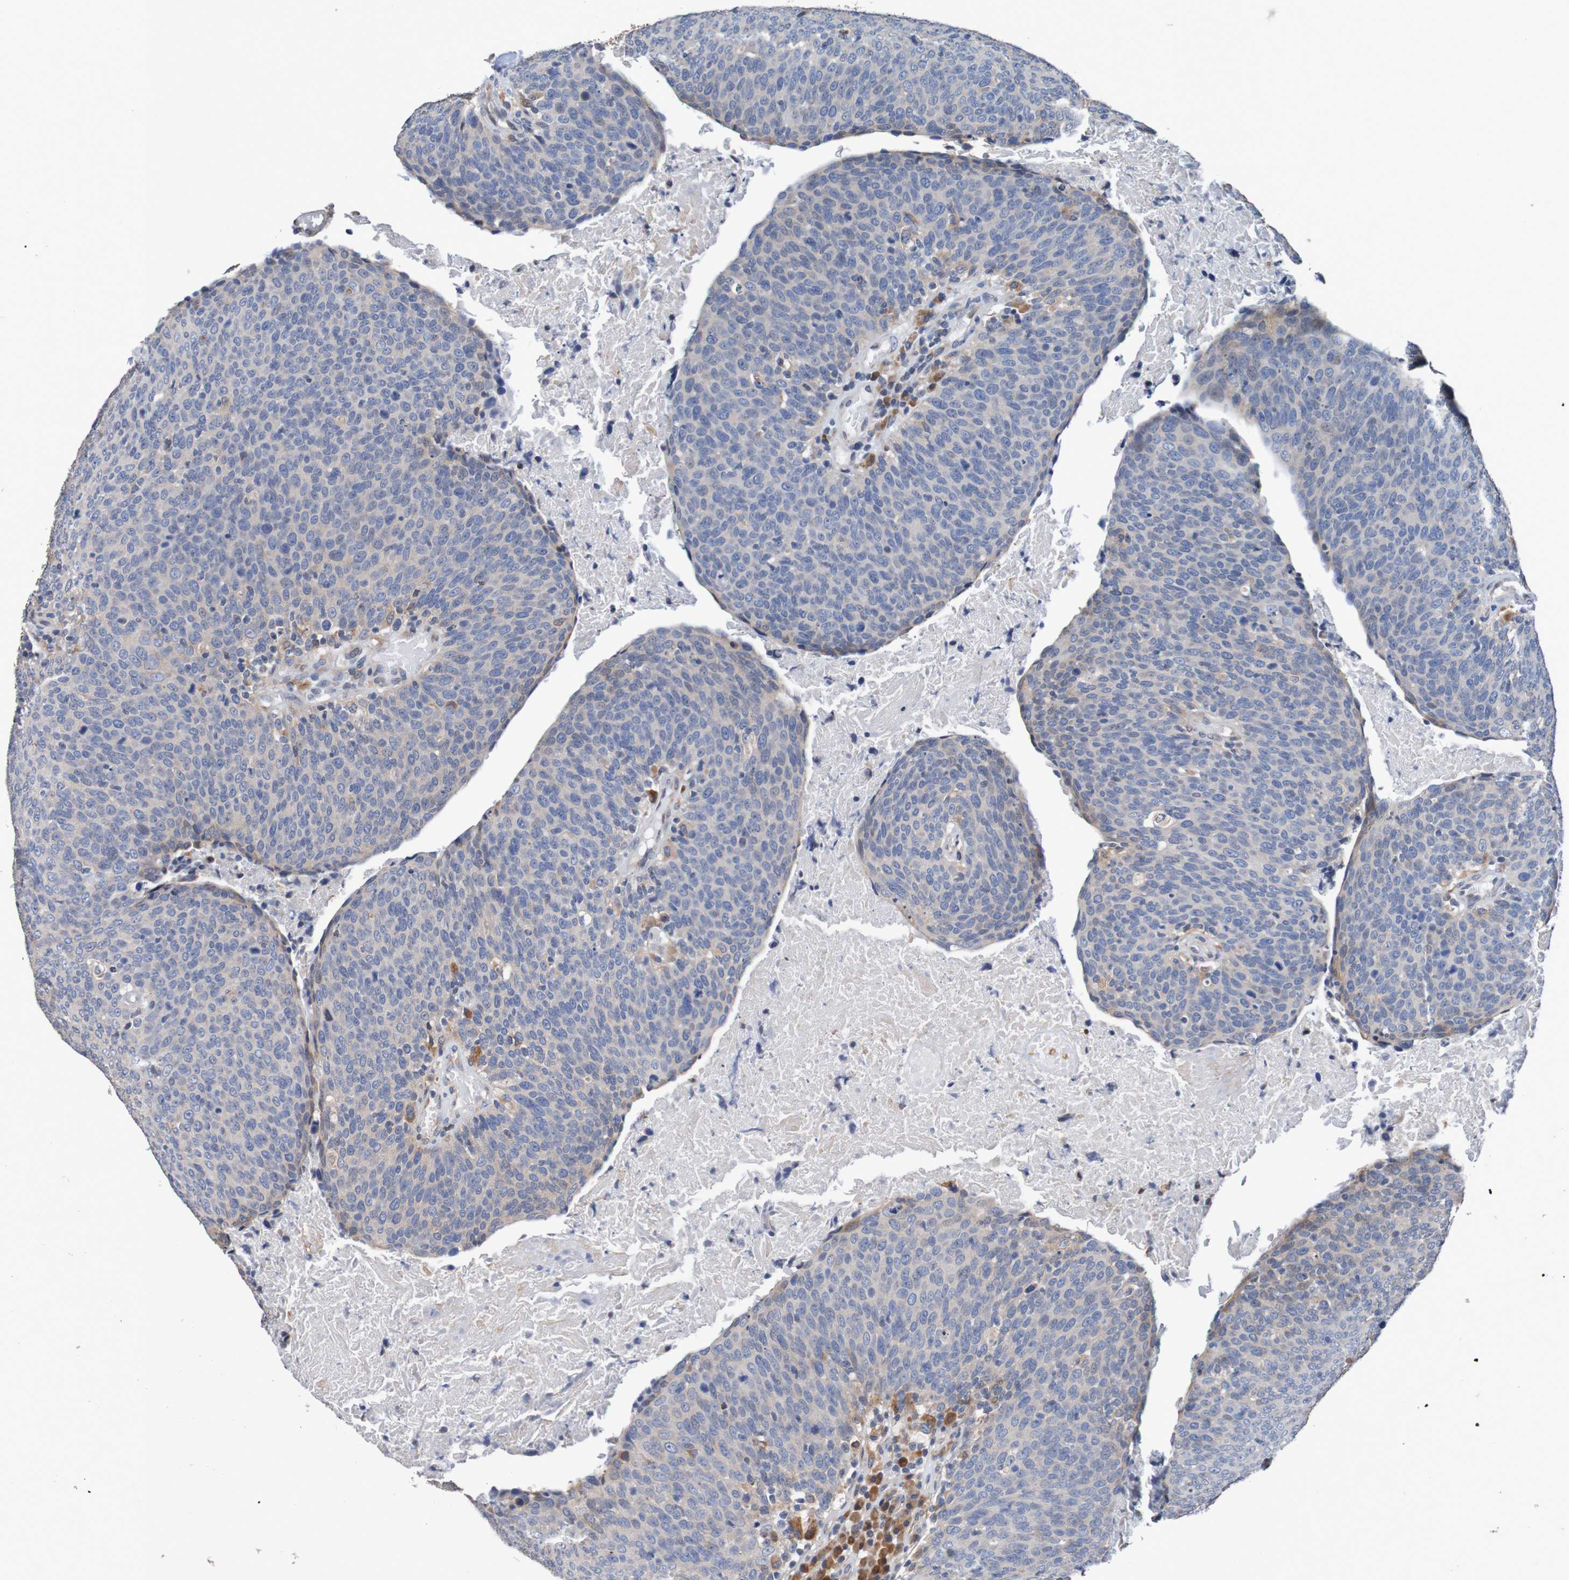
{"staining": {"intensity": "moderate", "quantity": "<25%", "location": "cytoplasmic/membranous"}, "tissue": "head and neck cancer", "cell_type": "Tumor cells", "image_type": "cancer", "snomed": [{"axis": "morphology", "description": "Squamous cell carcinoma, NOS"}, {"axis": "morphology", "description": "Squamous cell carcinoma, metastatic, NOS"}, {"axis": "topography", "description": "Lymph node"}, {"axis": "topography", "description": "Head-Neck"}], "caption": "Protein staining of head and neck squamous cell carcinoma tissue demonstrates moderate cytoplasmic/membranous expression in approximately <25% of tumor cells.", "gene": "FIBP", "patient": {"sex": "male", "age": 62}}